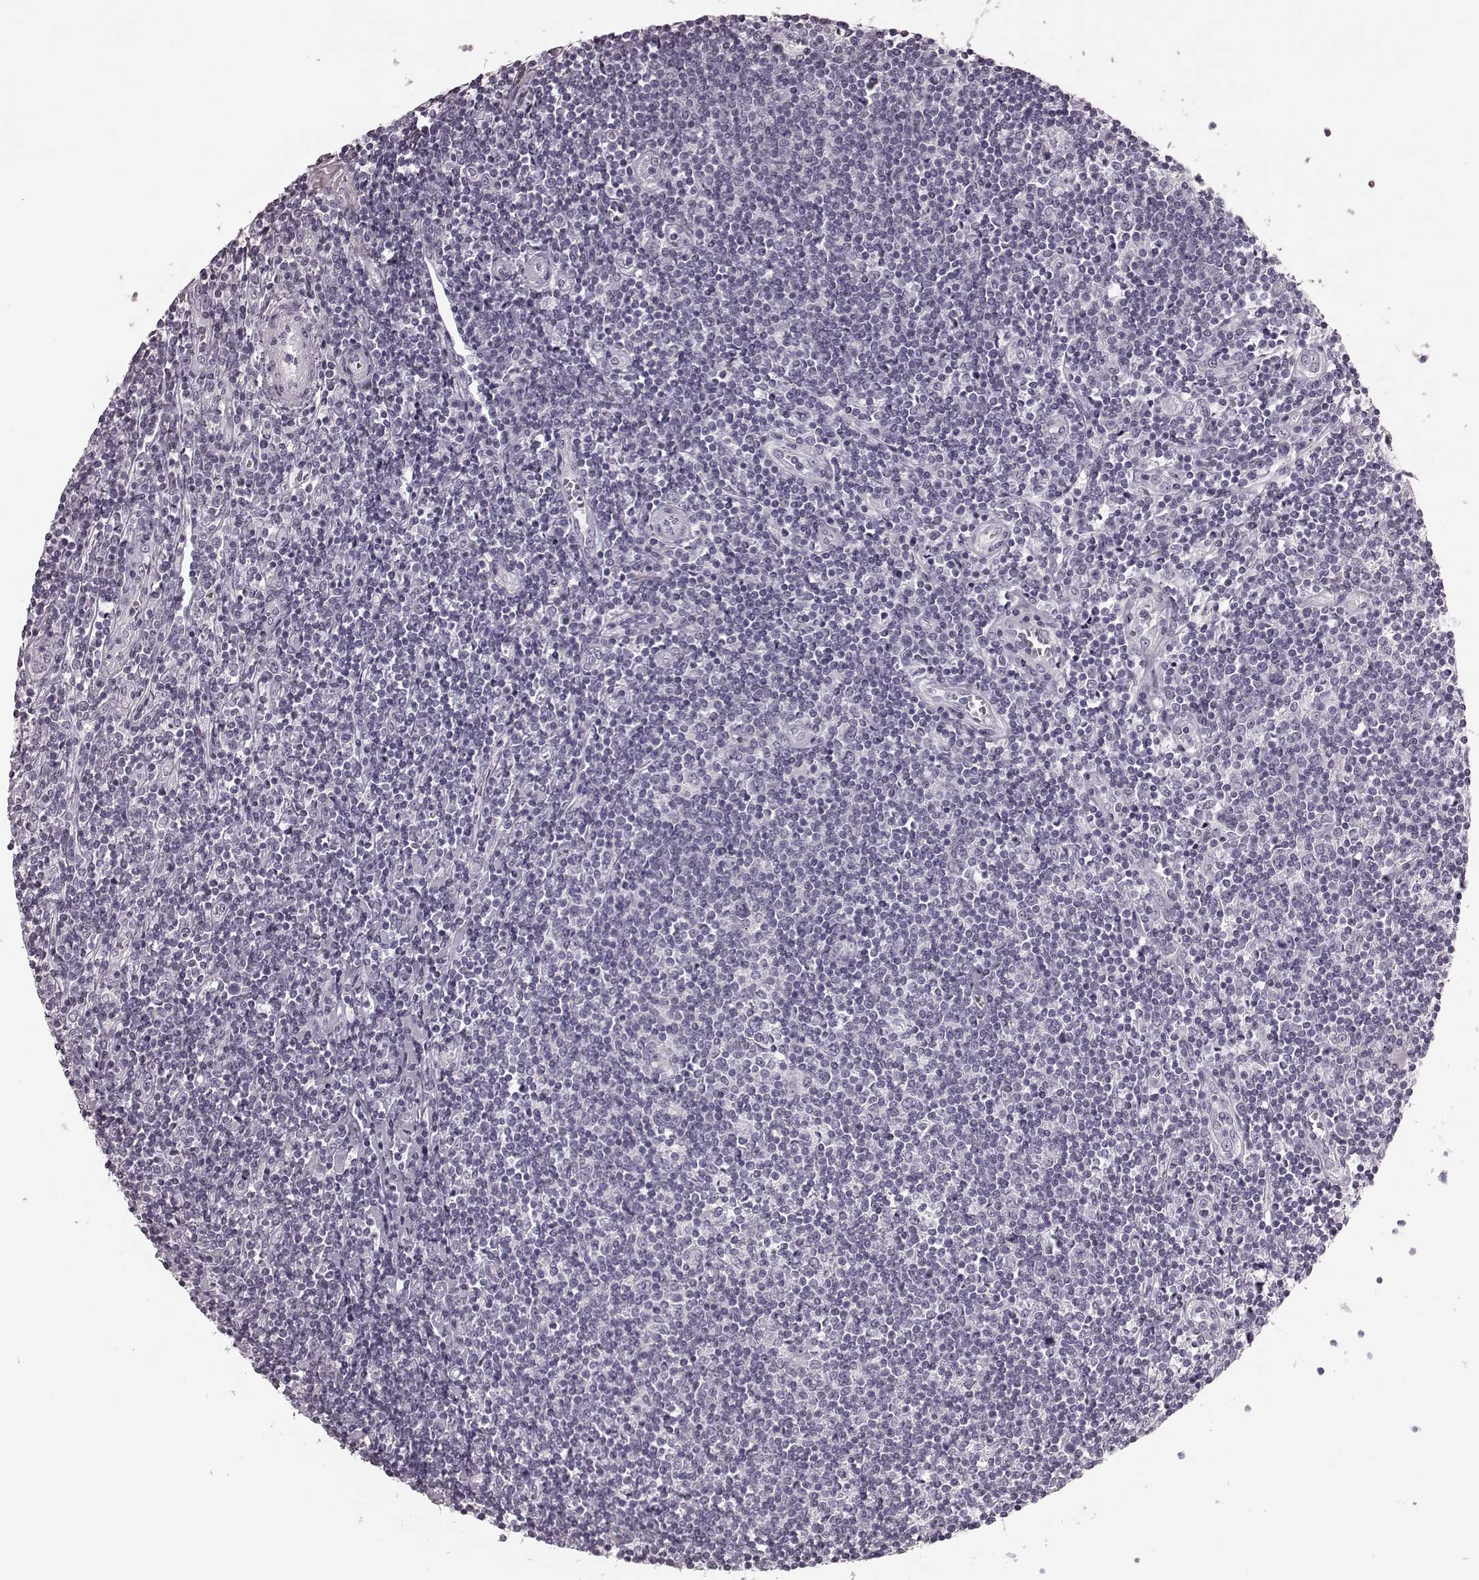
{"staining": {"intensity": "negative", "quantity": "none", "location": "none"}, "tissue": "lymphoma", "cell_type": "Tumor cells", "image_type": "cancer", "snomed": [{"axis": "morphology", "description": "Hodgkin's disease, NOS"}, {"axis": "topography", "description": "Lymph node"}], "caption": "Immunohistochemical staining of human Hodgkin's disease exhibits no significant staining in tumor cells.", "gene": "TRPM1", "patient": {"sex": "male", "age": 40}}